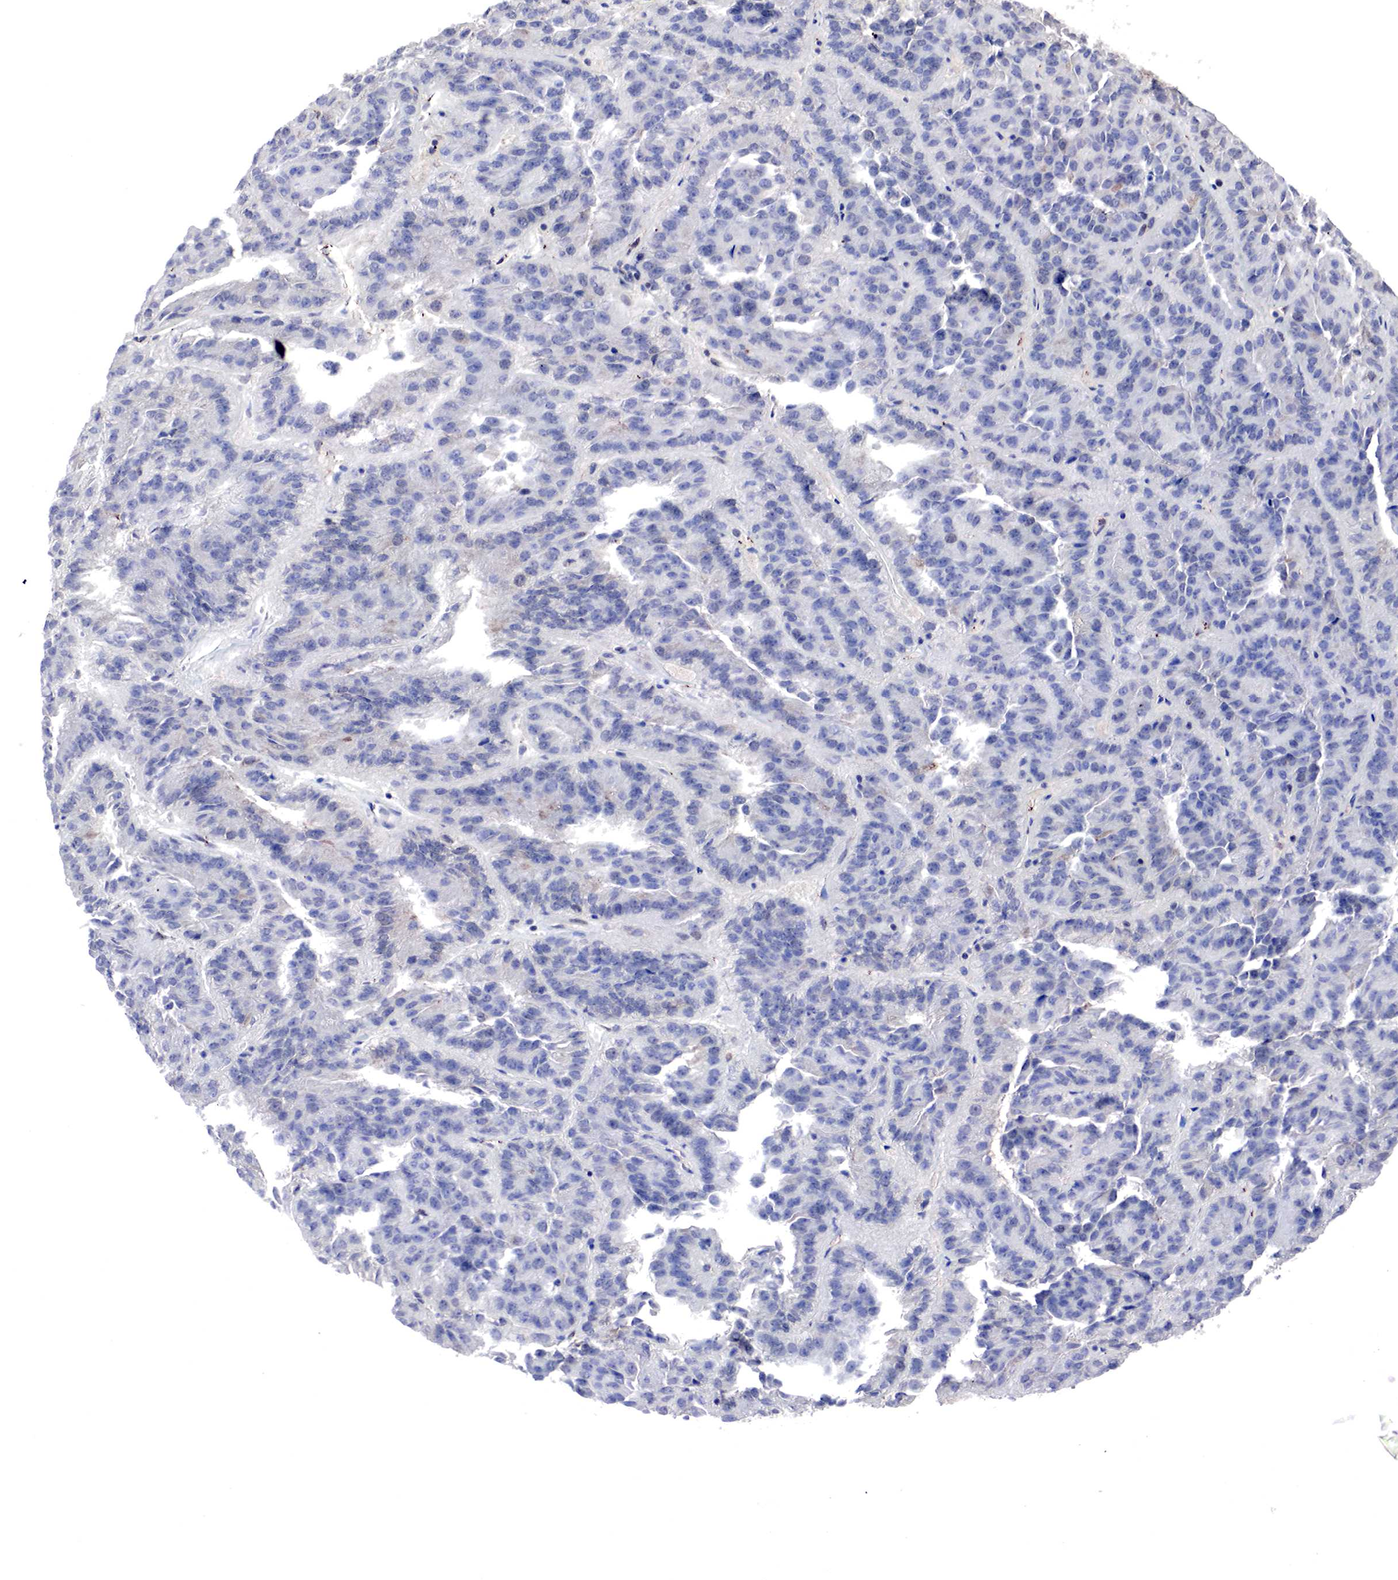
{"staining": {"intensity": "negative", "quantity": "none", "location": "none"}, "tissue": "renal cancer", "cell_type": "Tumor cells", "image_type": "cancer", "snomed": [{"axis": "morphology", "description": "Adenocarcinoma, NOS"}, {"axis": "topography", "description": "Kidney"}], "caption": "A micrograph of renal adenocarcinoma stained for a protein exhibits no brown staining in tumor cells.", "gene": "DACH2", "patient": {"sex": "male", "age": 46}}